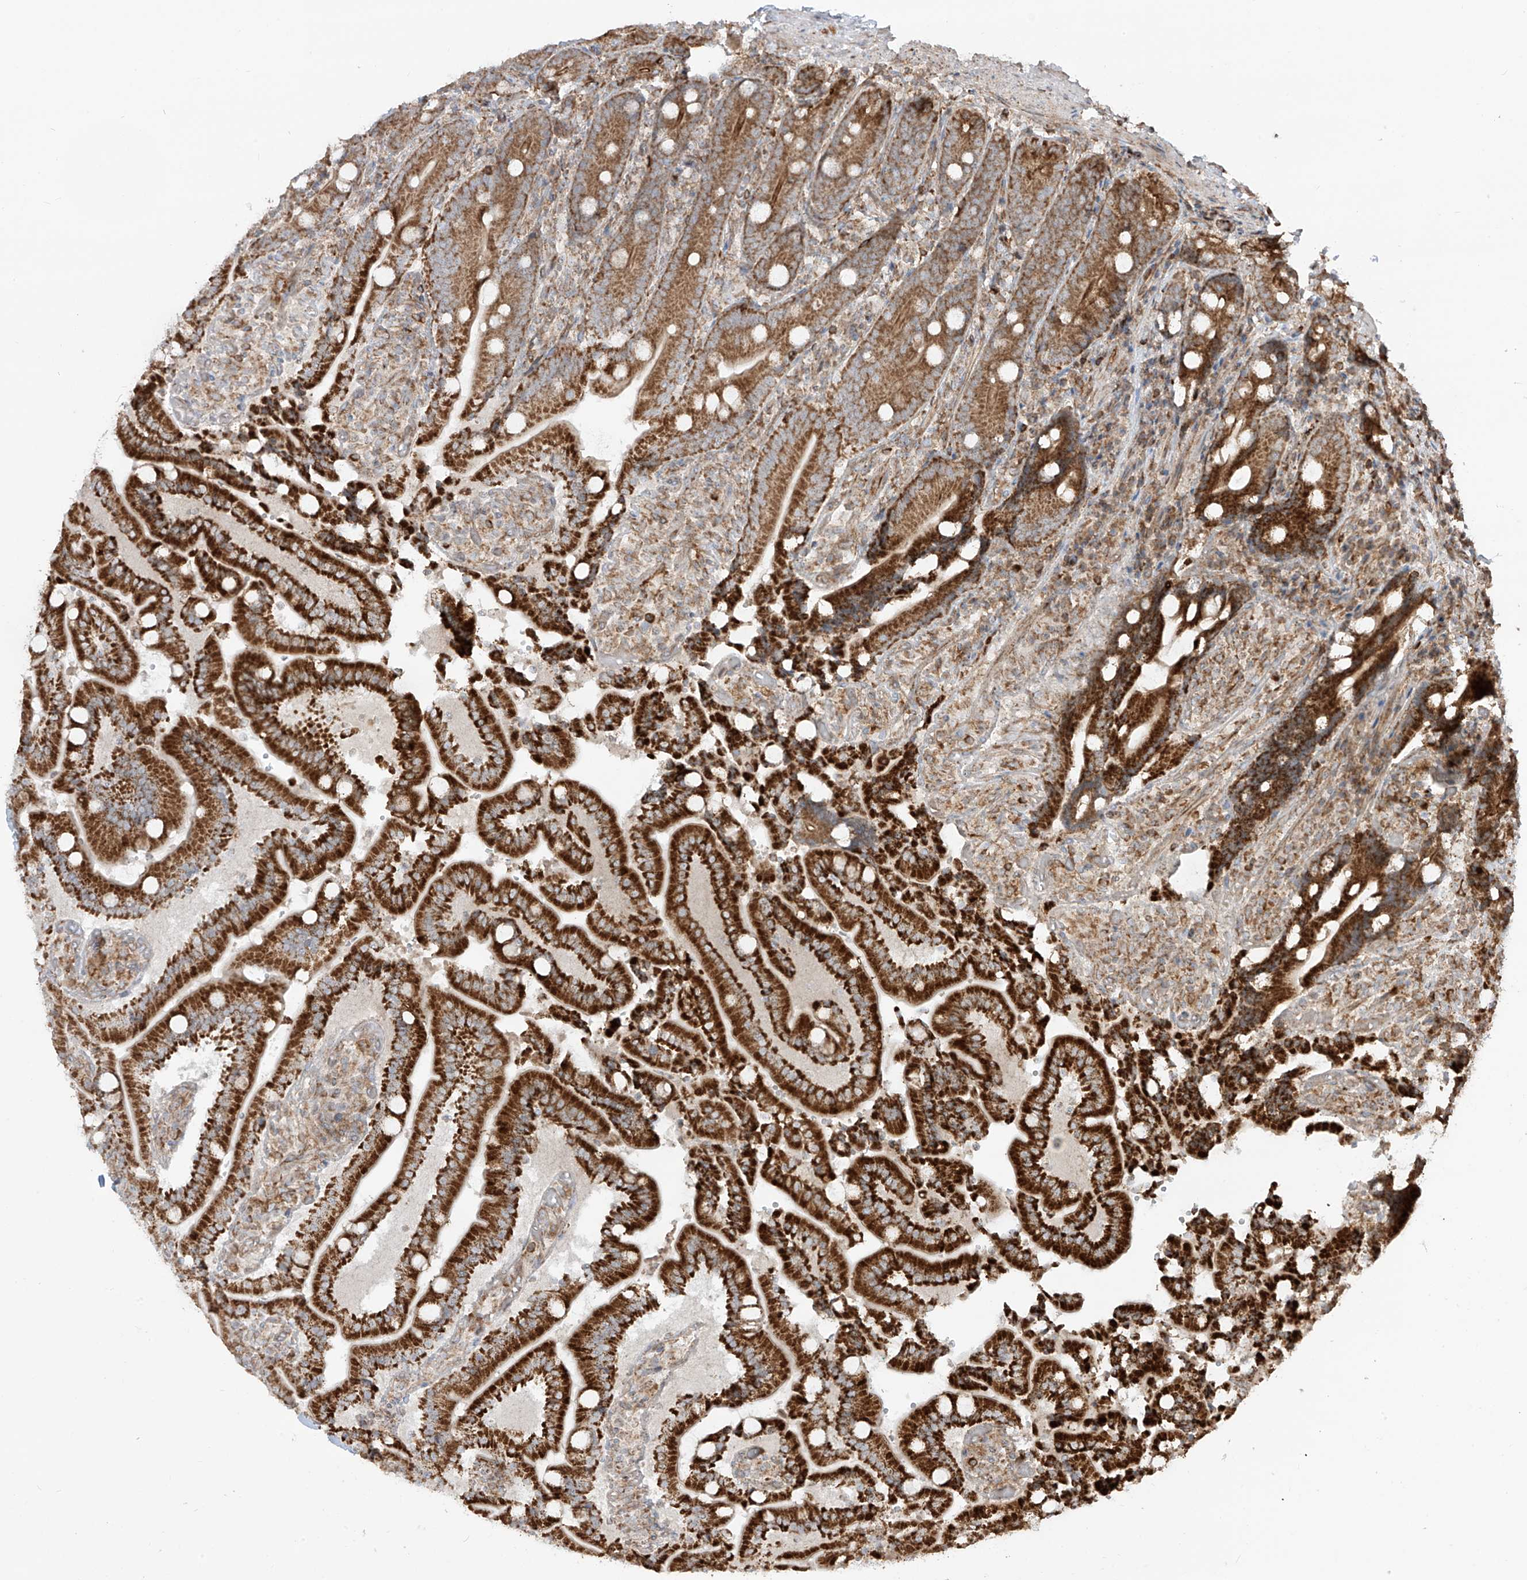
{"staining": {"intensity": "strong", "quantity": ">75%", "location": "cytoplasmic/membranous"}, "tissue": "duodenum", "cell_type": "Glandular cells", "image_type": "normal", "snomed": [{"axis": "morphology", "description": "Normal tissue, NOS"}, {"axis": "topography", "description": "Duodenum"}], "caption": "This is a histology image of IHC staining of unremarkable duodenum, which shows strong positivity in the cytoplasmic/membranous of glandular cells.", "gene": "EIF5B", "patient": {"sex": "female", "age": 62}}